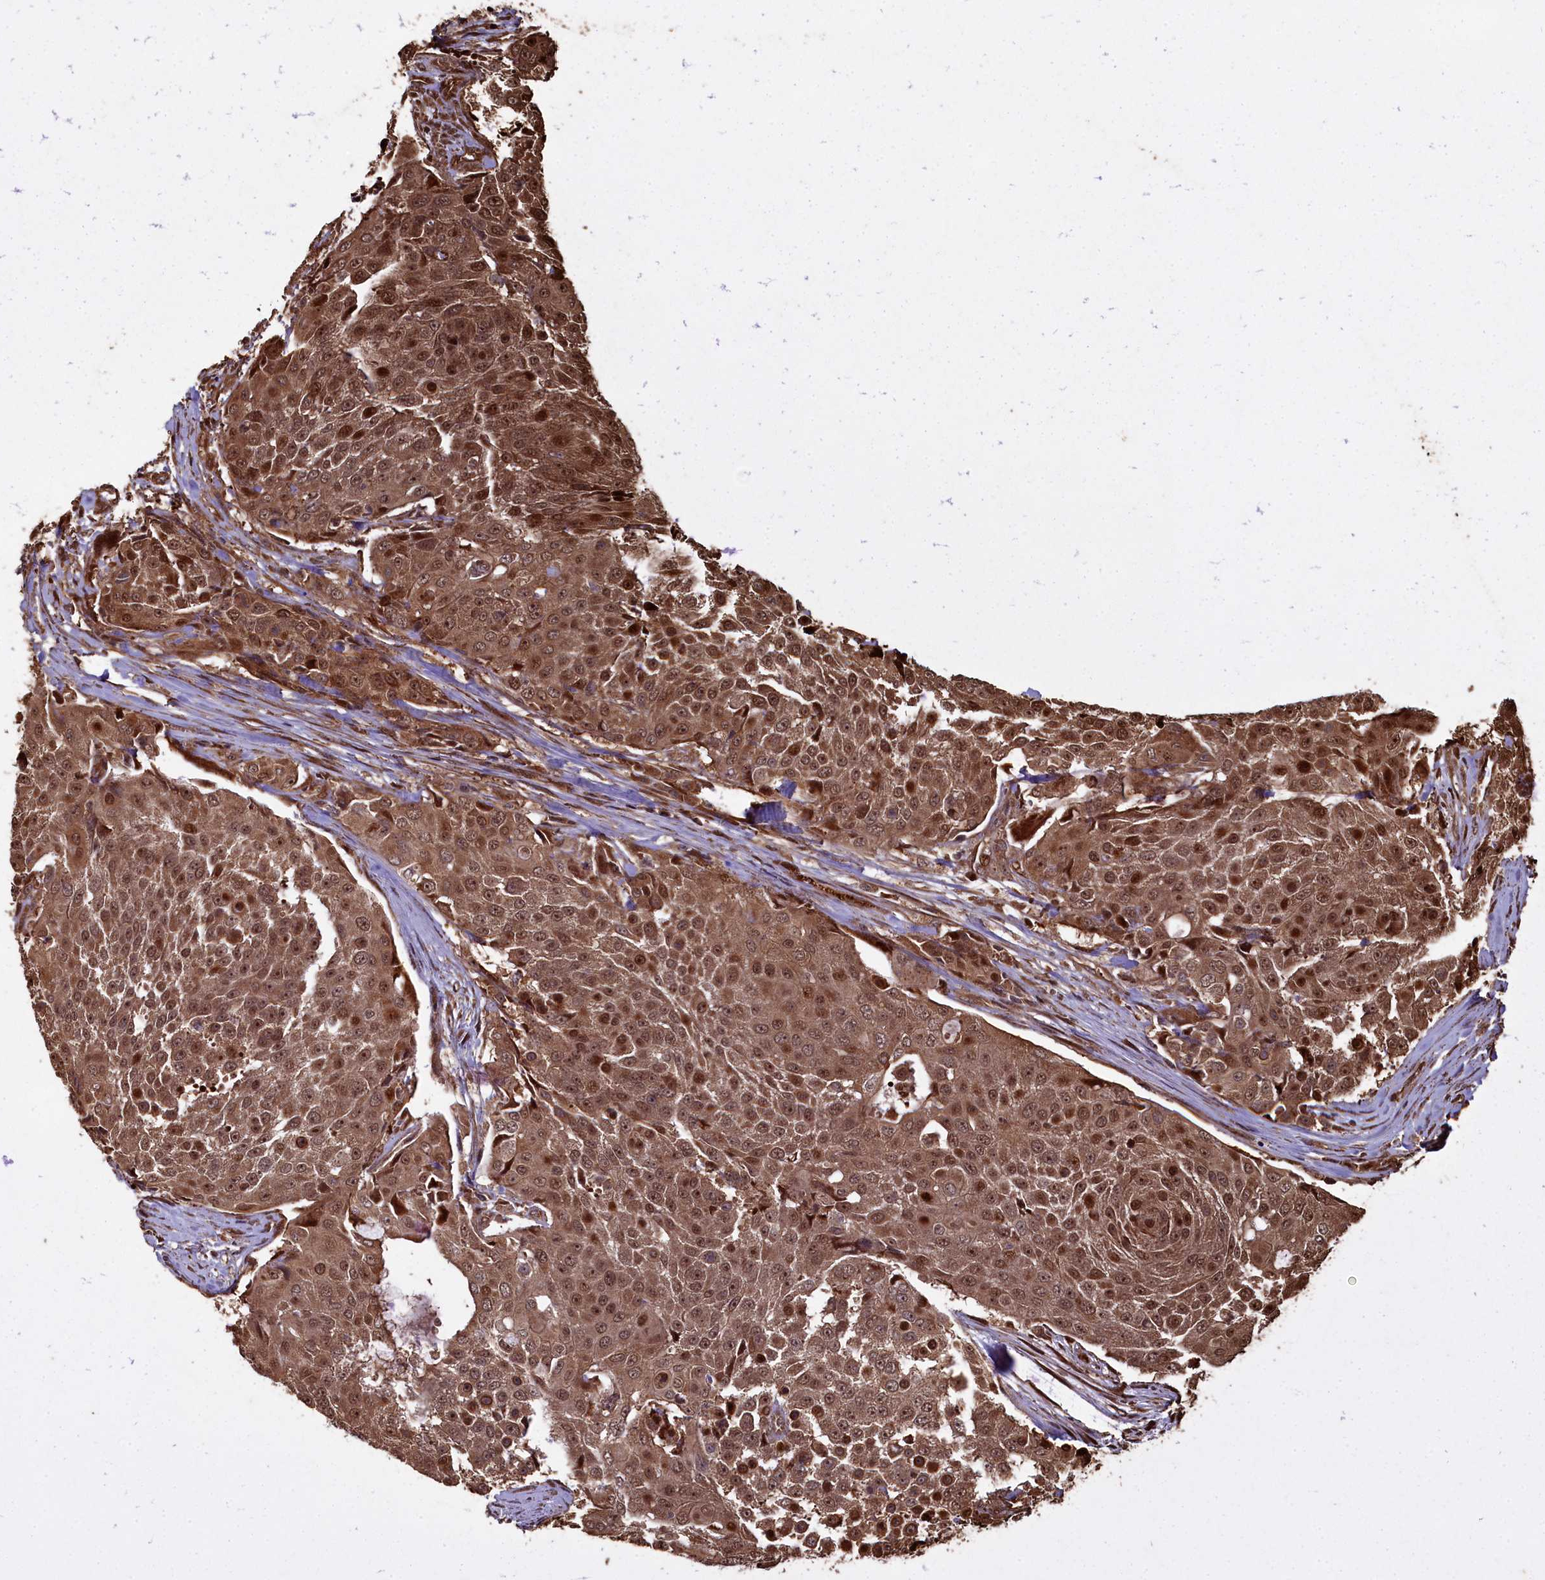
{"staining": {"intensity": "moderate", "quantity": ">75%", "location": "cytoplasmic/membranous,nuclear"}, "tissue": "urothelial cancer", "cell_type": "Tumor cells", "image_type": "cancer", "snomed": [{"axis": "morphology", "description": "Urothelial carcinoma, High grade"}, {"axis": "topography", "description": "Urinary bladder"}], "caption": "IHC histopathology image of urothelial cancer stained for a protein (brown), which demonstrates medium levels of moderate cytoplasmic/membranous and nuclear expression in approximately >75% of tumor cells.", "gene": "PIGN", "patient": {"sex": "female", "age": 63}}